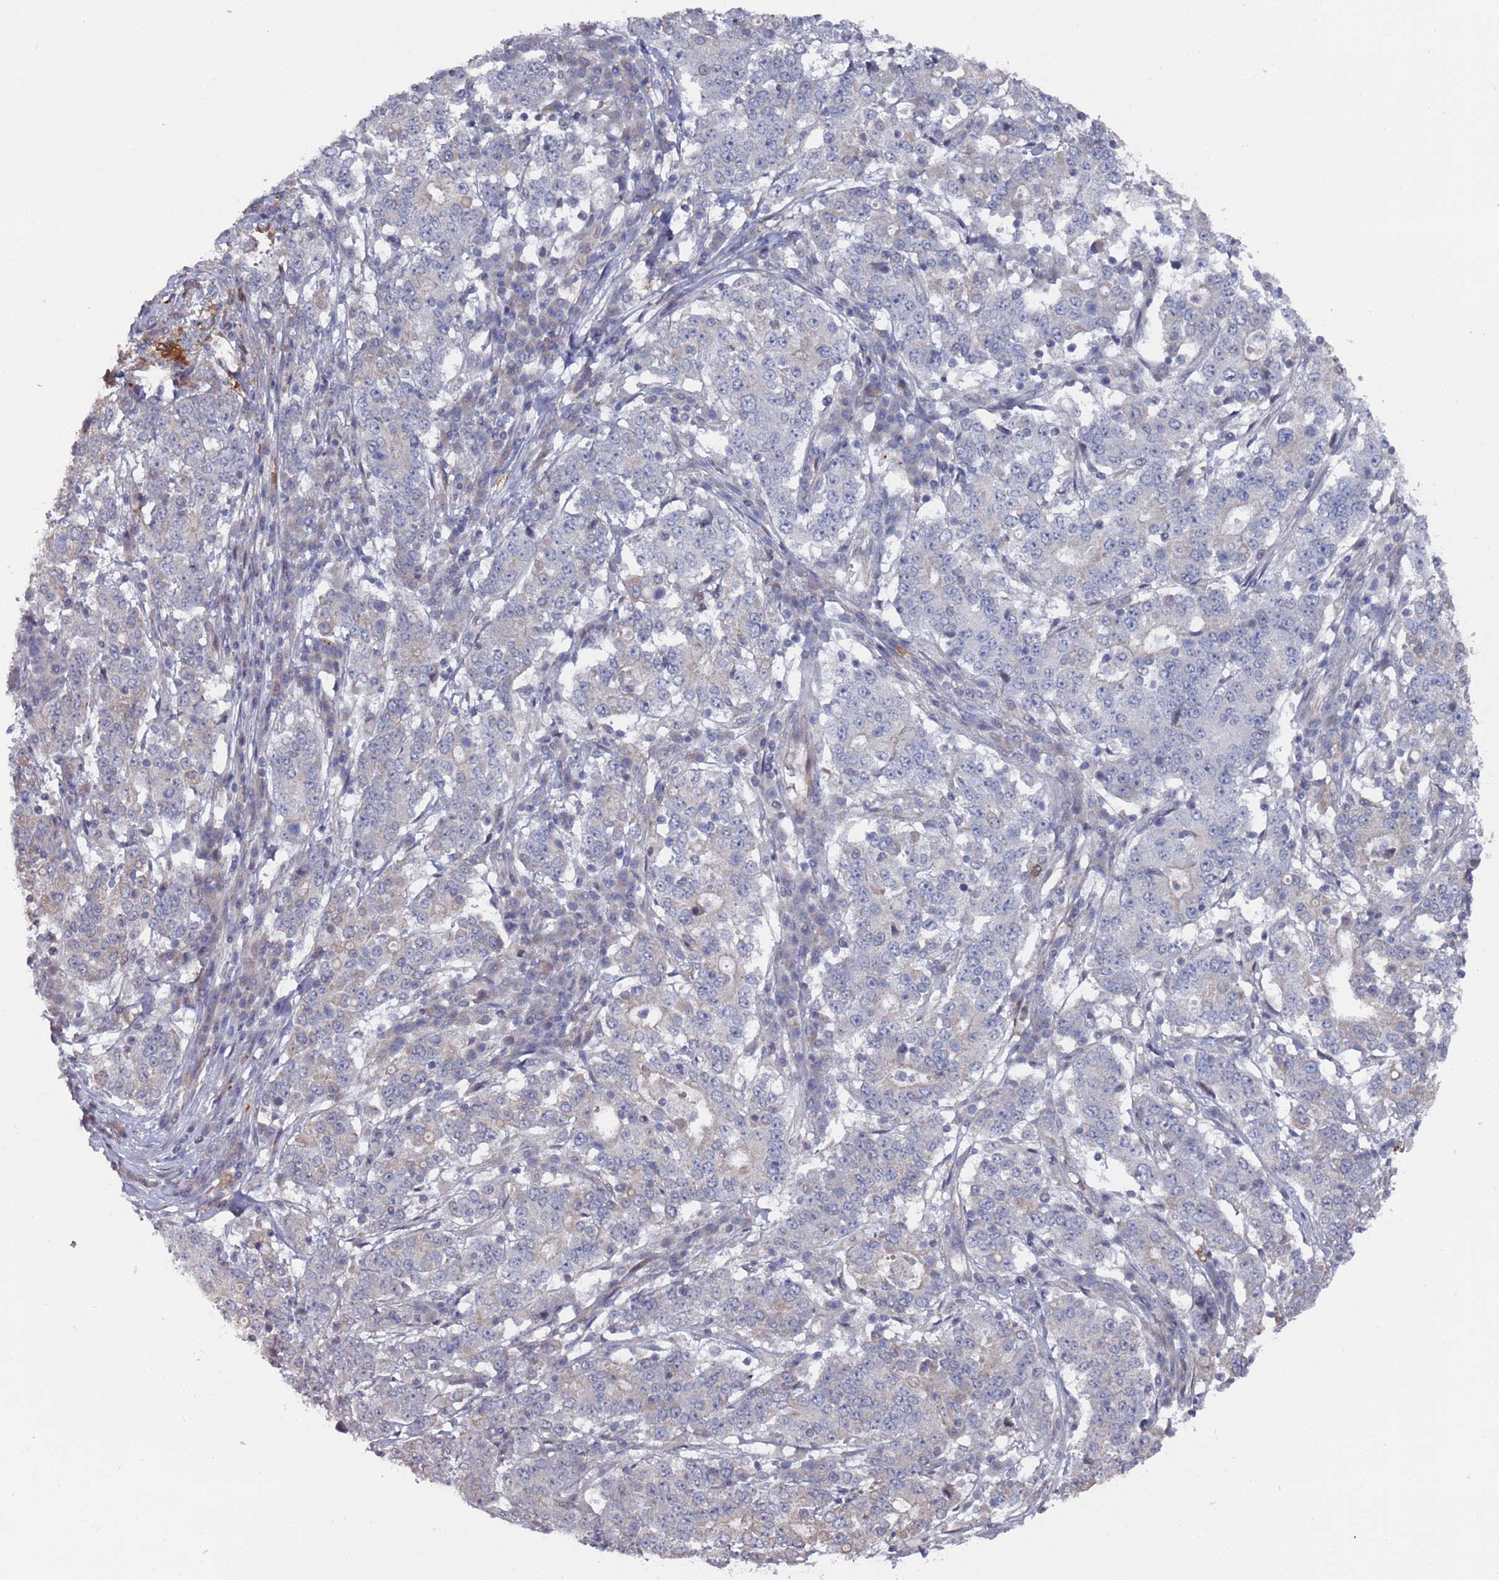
{"staining": {"intensity": "negative", "quantity": "none", "location": "none"}, "tissue": "stomach cancer", "cell_type": "Tumor cells", "image_type": "cancer", "snomed": [{"axis": "morphology", "description": "Adenocarcinoma, NOS"}, {"axis": "topography", "description": "Stomach"}], "caption": "Immunohistochemistry histopathology image of neoplastic tissue: stomach cancer stained with DAB (3,3'-diaminobenzidine) exhibits no significant protein positivity in tumor cells.", "gene": "DGKD", "patient": {"sex": "male", "age": 59}}